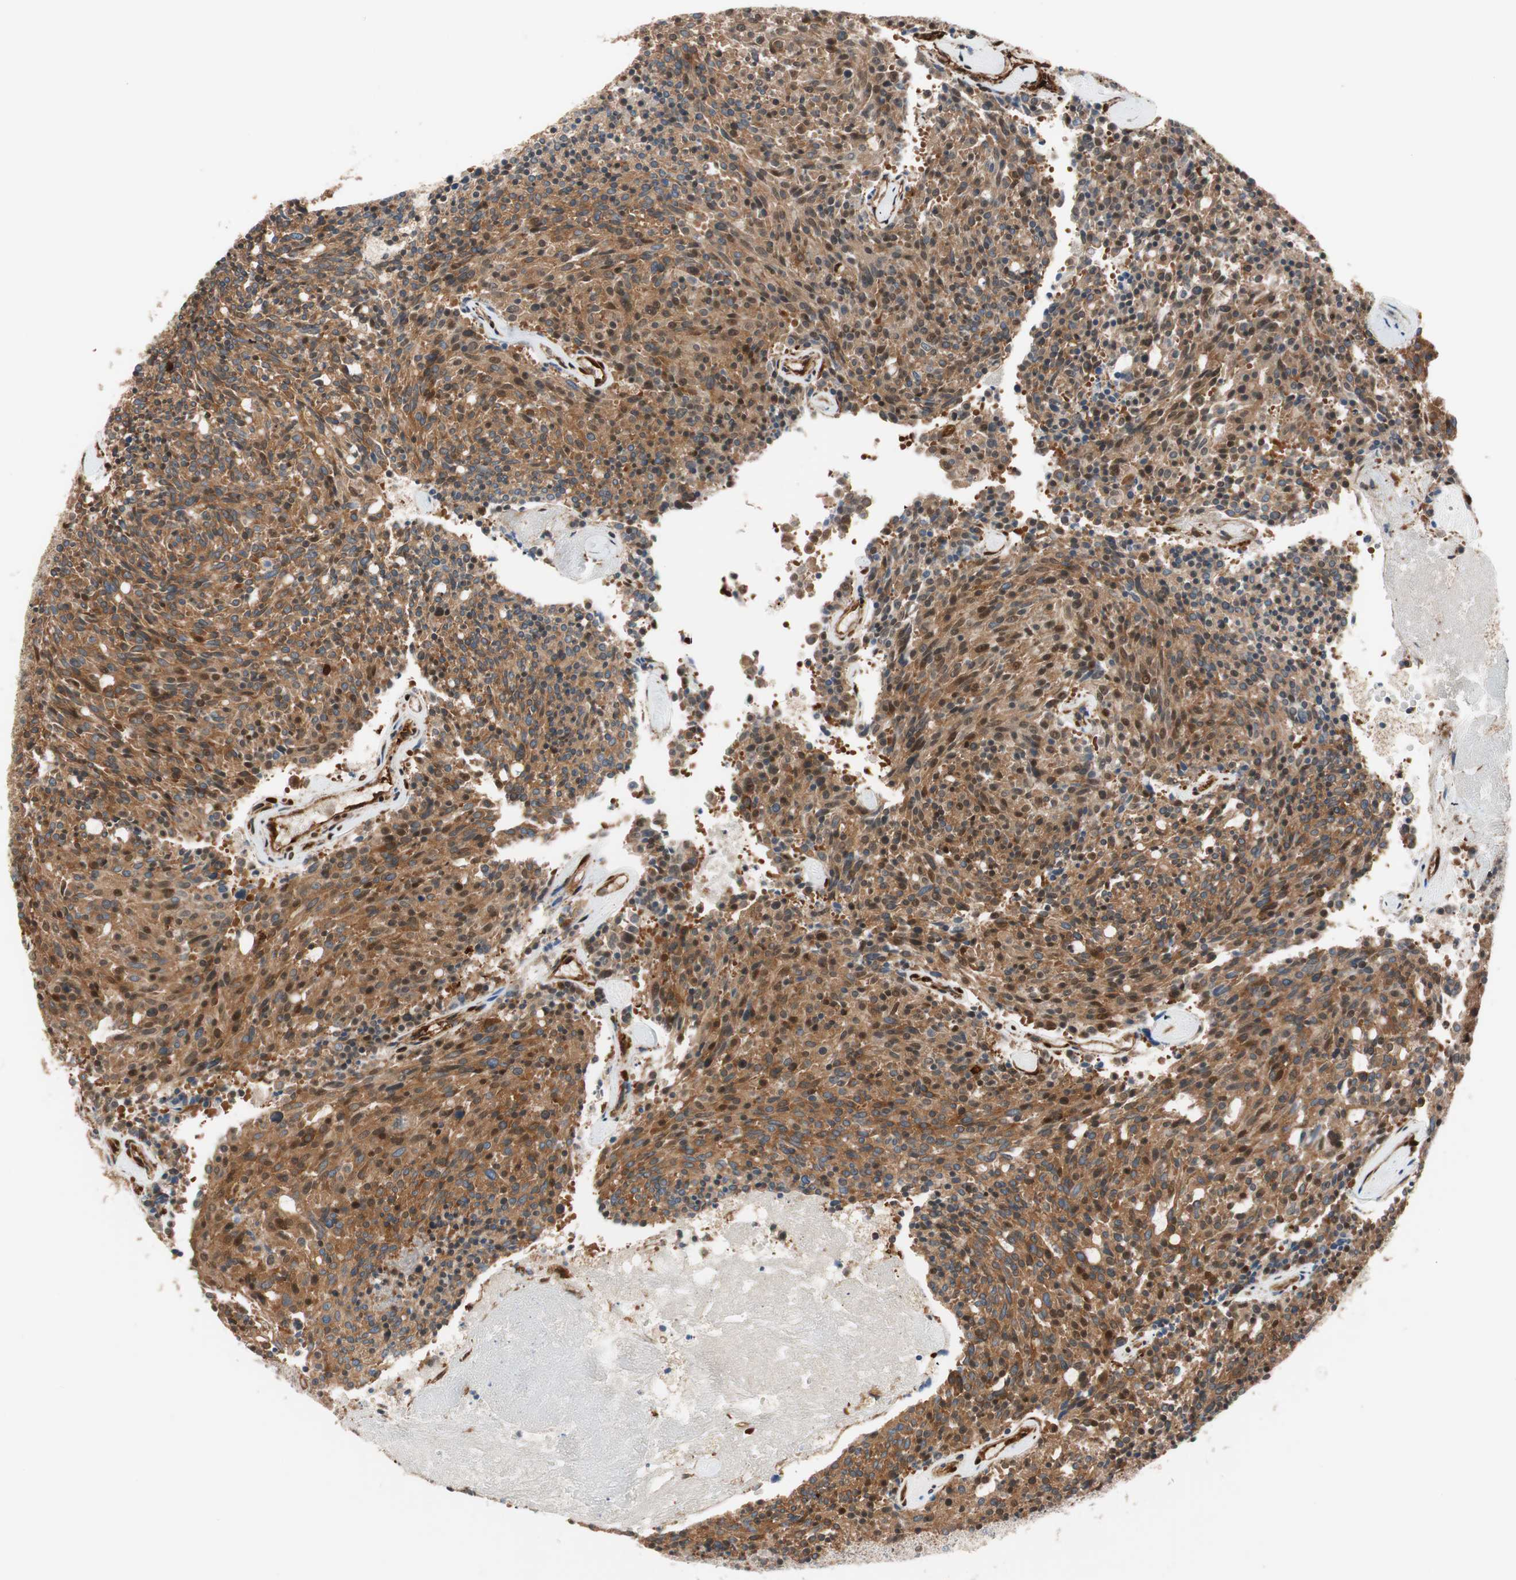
{"staining": {"intensity": "strong", "quantity": ">75%", "location": "cytoplasmic/membranous,nuclear"}, "tissue": "carcinoid", "cell_type": "Tumor cells", "image_type": "cancer", "snomed": [{"axis": "morphology", "description": "Carcinoid, malignant, NOS"}, {"axis": "topography", "description": "Pancreas"}], "caption": "Immunohistochemistry micrograph of carcinoid stained for a protein (brown), which demonstrates high levels of strong cytoplasmic/membranous and nuclear expression in about >75% of tumor cells.", "gene": "VASP", "patient": {"sex": "female", "age": 54}}